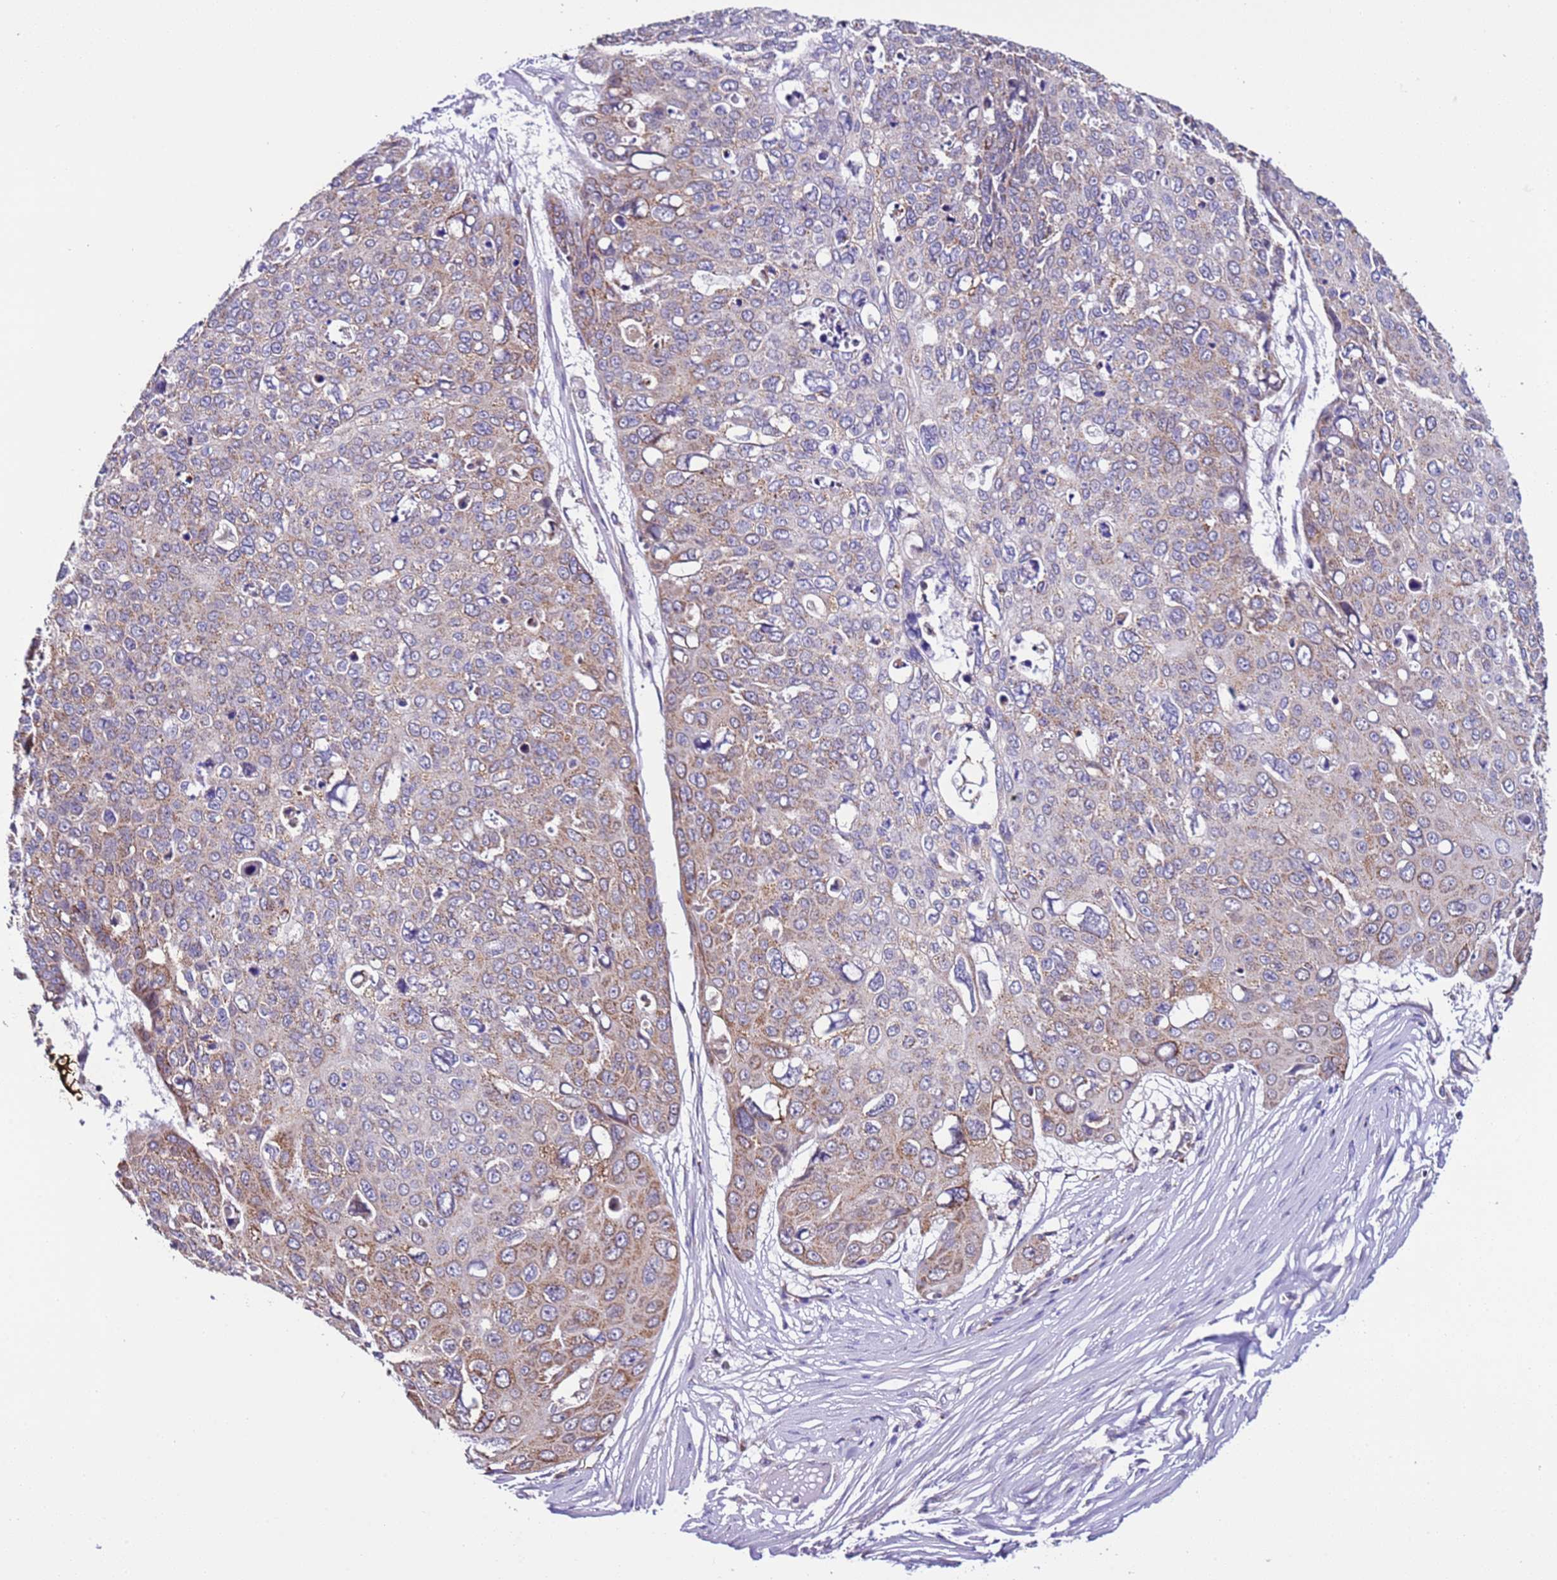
{"staining": {"intensity": "moderate", "quantity": "25%-75%", "location": "cytoplasmic/membranous"}, "tissue": "skin cancer", "cell_type": "Tumor cells", "image_type": "cancer", "snomed": [{"axis": "morphology", "description": "Squamous cell carcinoma, NOS"}, {"axis": "topography", "description": "Skin"}], "caption": "Immunohistochemistry (IHC) micrograph of neoplastic tissue: human skin squamous cell carcinoma stained using immunohistochemistry shows medium levels of moderate protein expression localized specifically in the cytoplasmic/membranous of tumor cells, appearing as a cytoplasmic/membranous brown color.", "gene": "AHI1", "patient": {"sex": "male", "age": 71}}